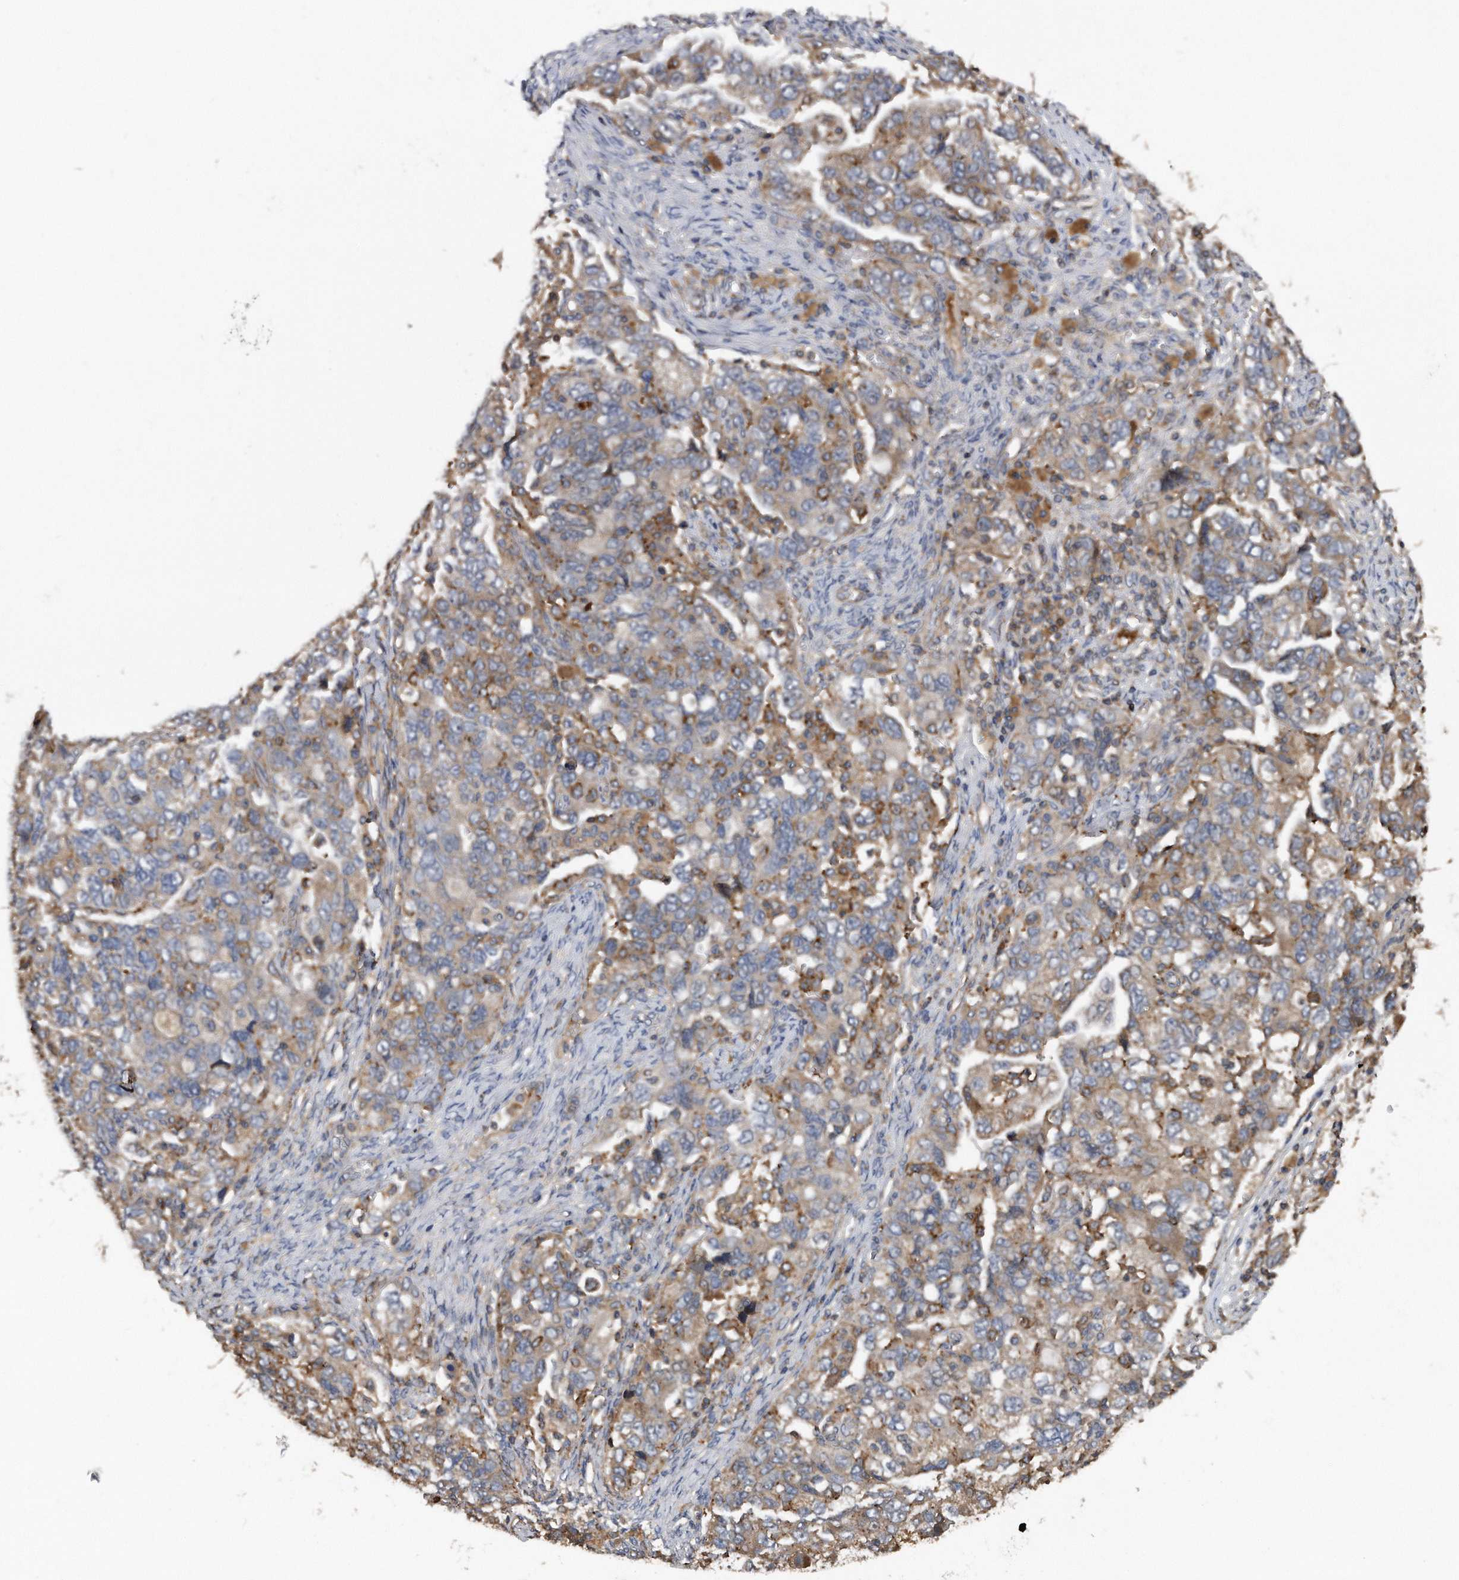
{"staining": {"intensity": "moderate", "quantity": ">75%", "location": "cytoplasmic/membranous"}, "tissue": "ovarian cancer", "cell_type": "Tumor cells", "image_type": "cancer", "snomed": [{"axis": "morphology", "description": "Carcinoma, NOS"}, {"axis": "morphology", "description": "Cystadenocarcinoma, serous, NOS"}, {"axis": "topography", "description": "Ovary"}], "caption": "IHC of ovarian cancer (serous cystadenocarcinoma) demonstrates medium levels of moderate cytoplasmic/membranous staining in about >75% of tumor cells.", "gene": "KCND3", "patient": {"sex": "female", "age": 69}}